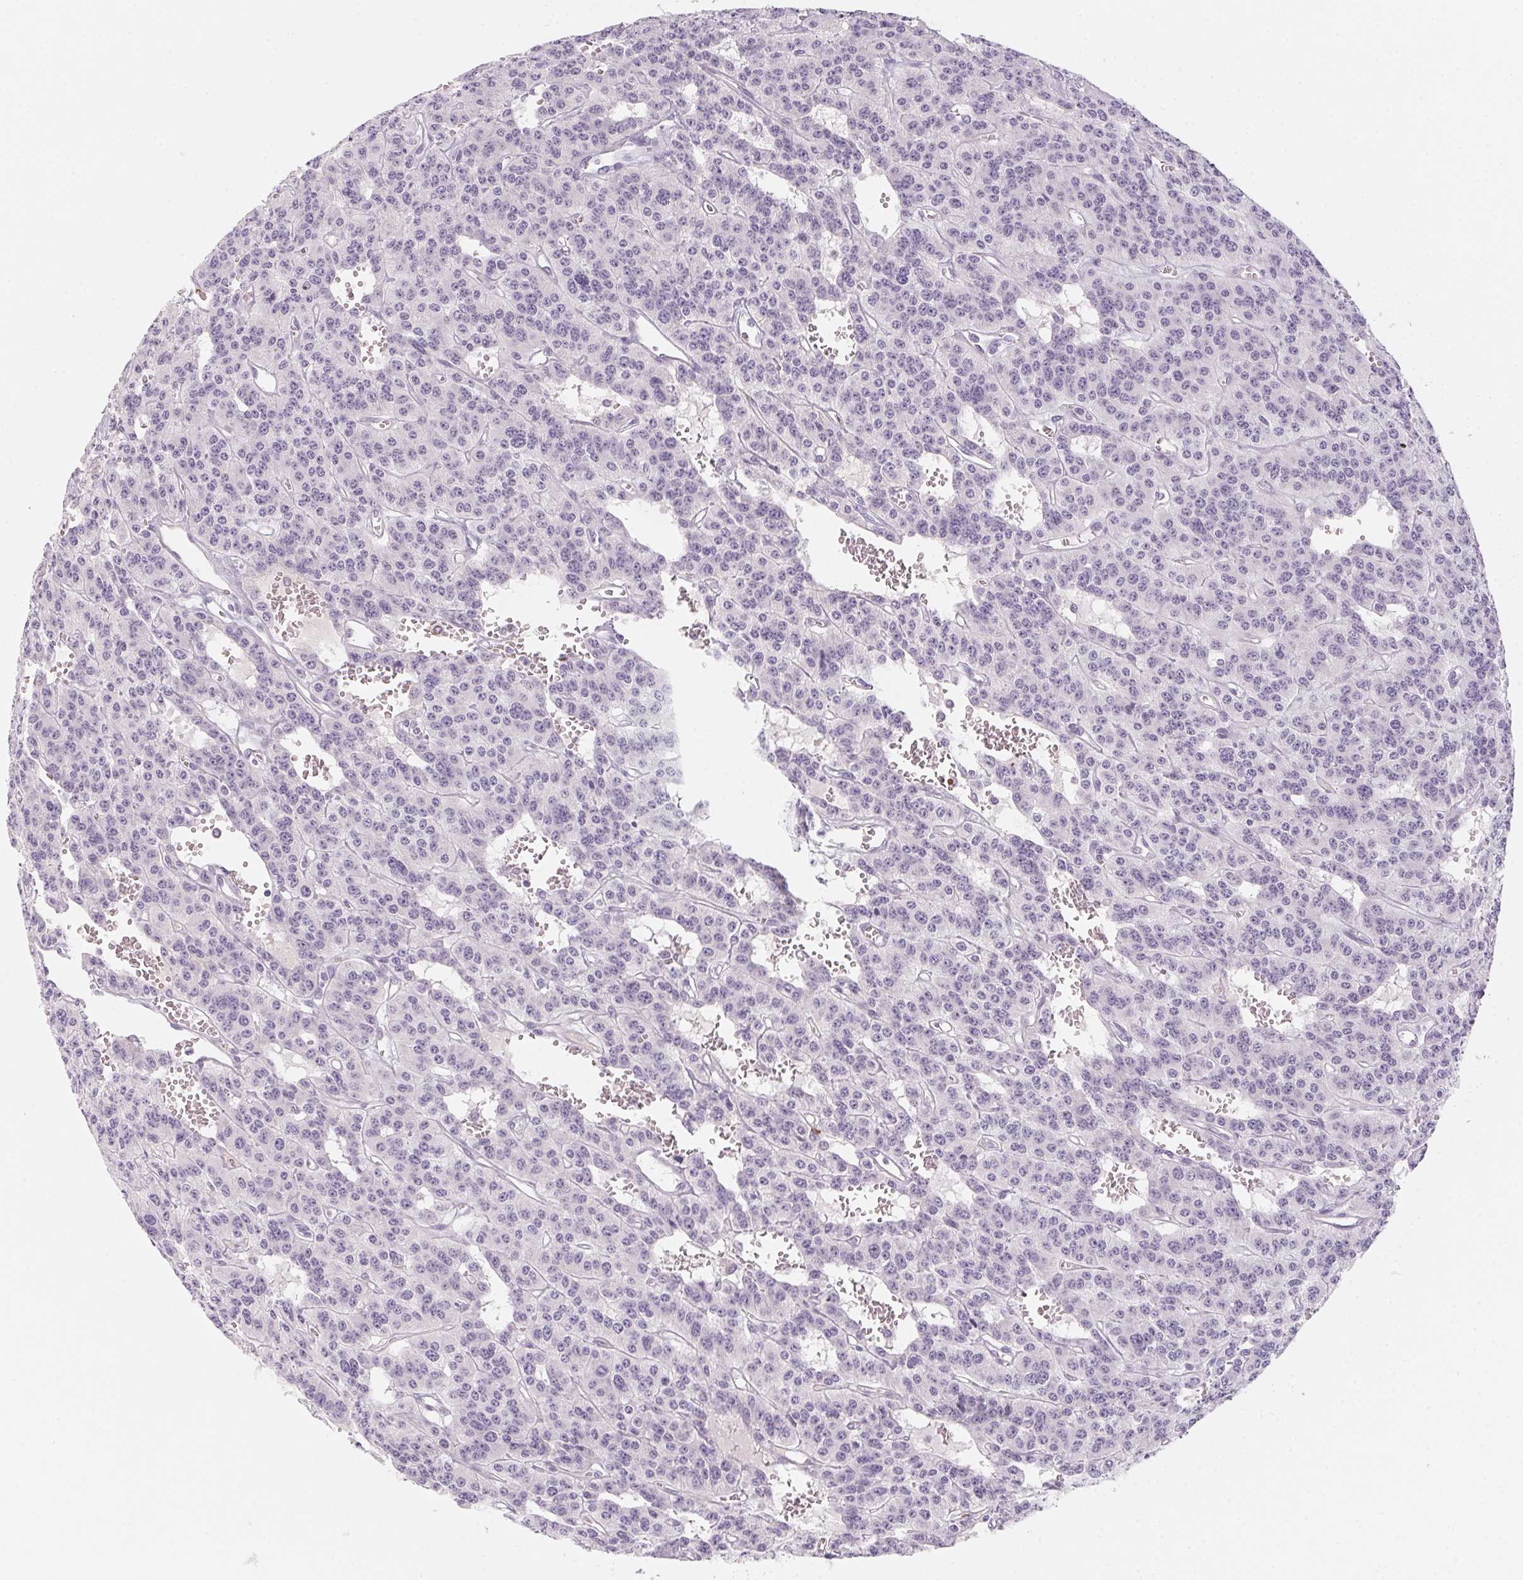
{"staining": {"intensity": "negative", "quantity": "none", "location": "none"}, "tissue": "carcinoid", "cell_type": "Tumor cells", "image_type": "cancer", "snomed": [{"axis": "morphology", "description": "Carcinoid, malignant, NOS"}, {"axis": "topography", "description": "Lung"}], "caption": "High power microscopy photomicrograph of an immunohistochemistry micrograph of carcinoid, revealing no significant staining in tumor cells.", "gene": "PRPH", "patient": {"sex": "female", "age": 71}}